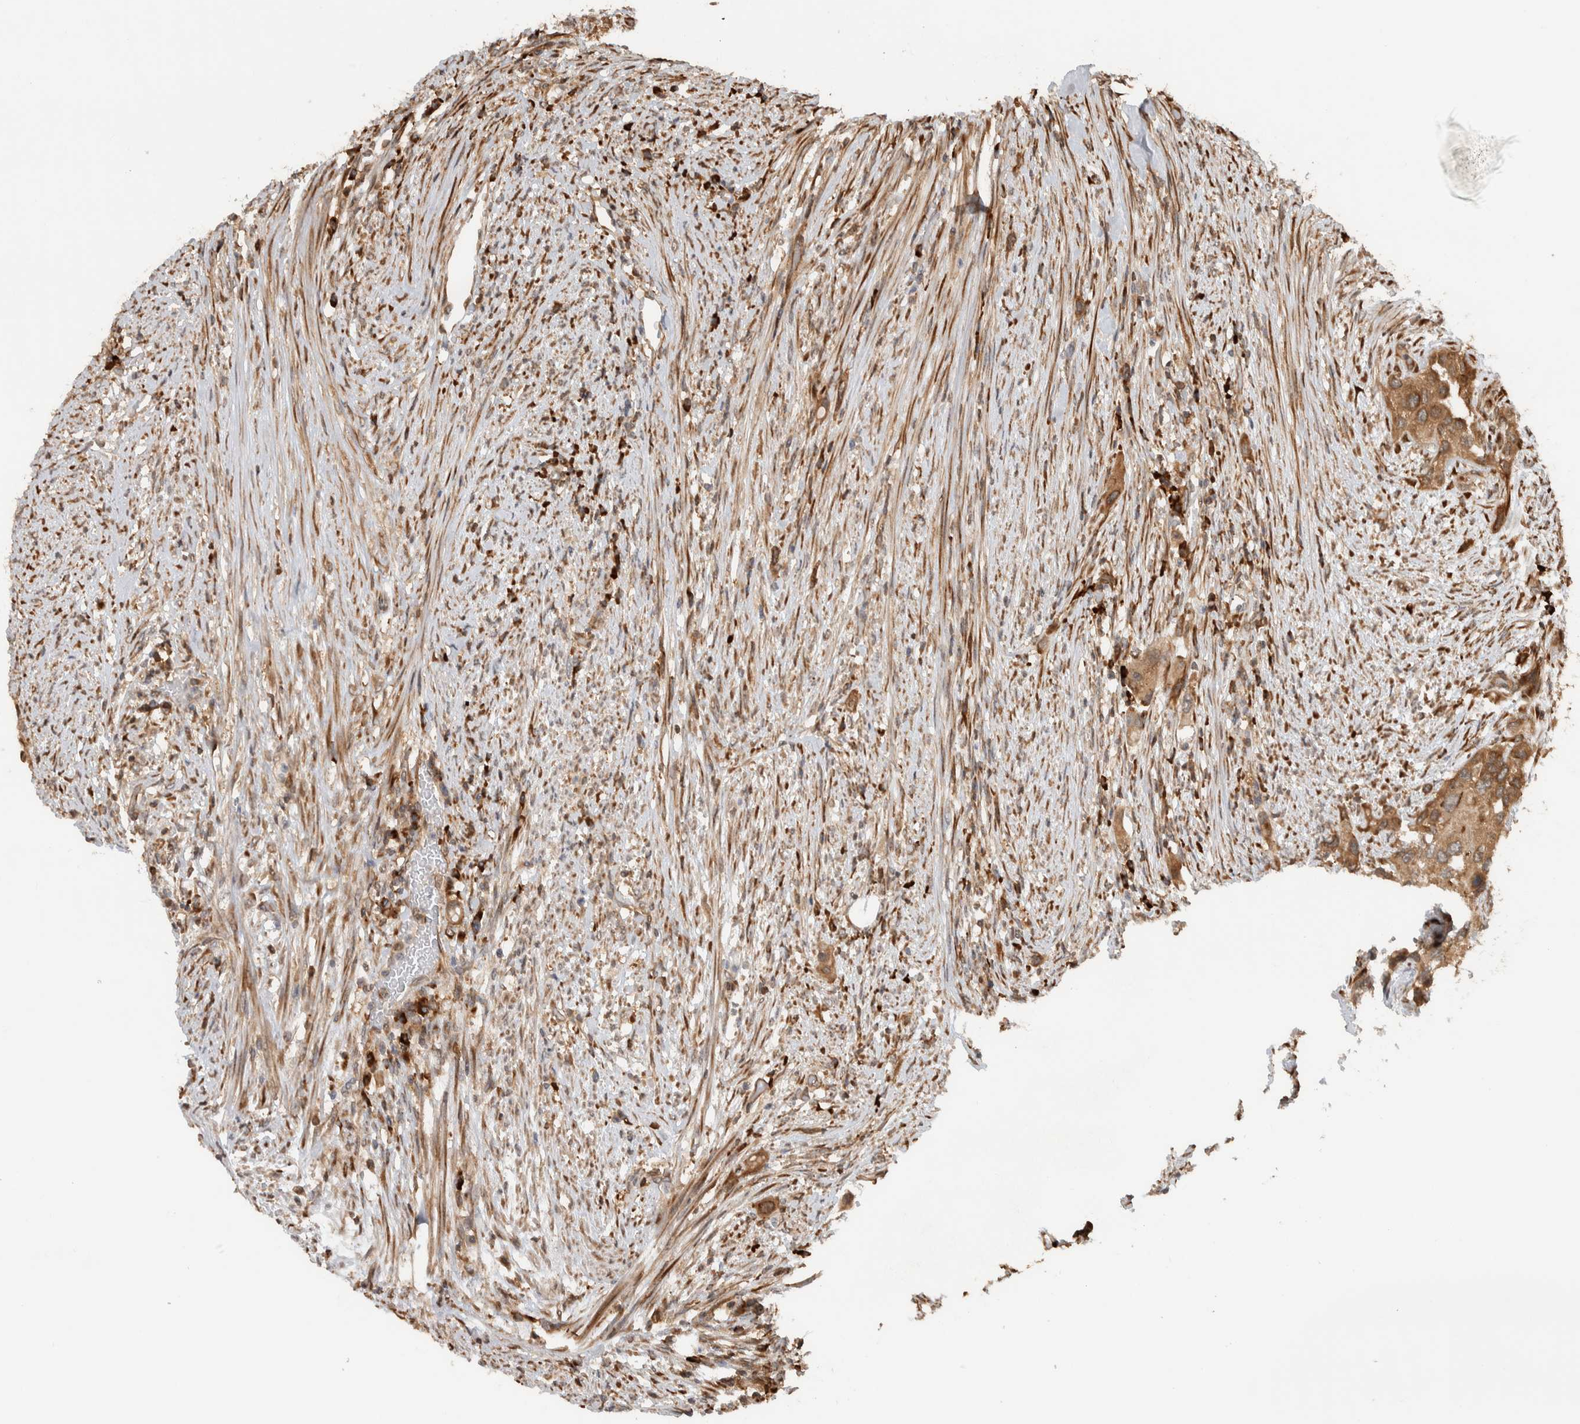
{"staining": {"intensity": "moderate", "quantity": ">75%", "location": "cytoplasmic/membranous"}, "tissue": "urothelial cancer", "cell_type": "Tumor cells", "image_type": "cancer", "snomed": [{"axis": "morphology", "description": "Urothelial carcinoma, High grade"}, {"axis": "topography", "description": "Urinary bladder"}], "caption": "DAB immunohistochemical staining of human urothelial cancer displays moderate cytoplasmic/membranous protein positivity in about >75% of tumor cells.", "gene": "CNTROB", "patient": {"sex": "female", "age": 56}}